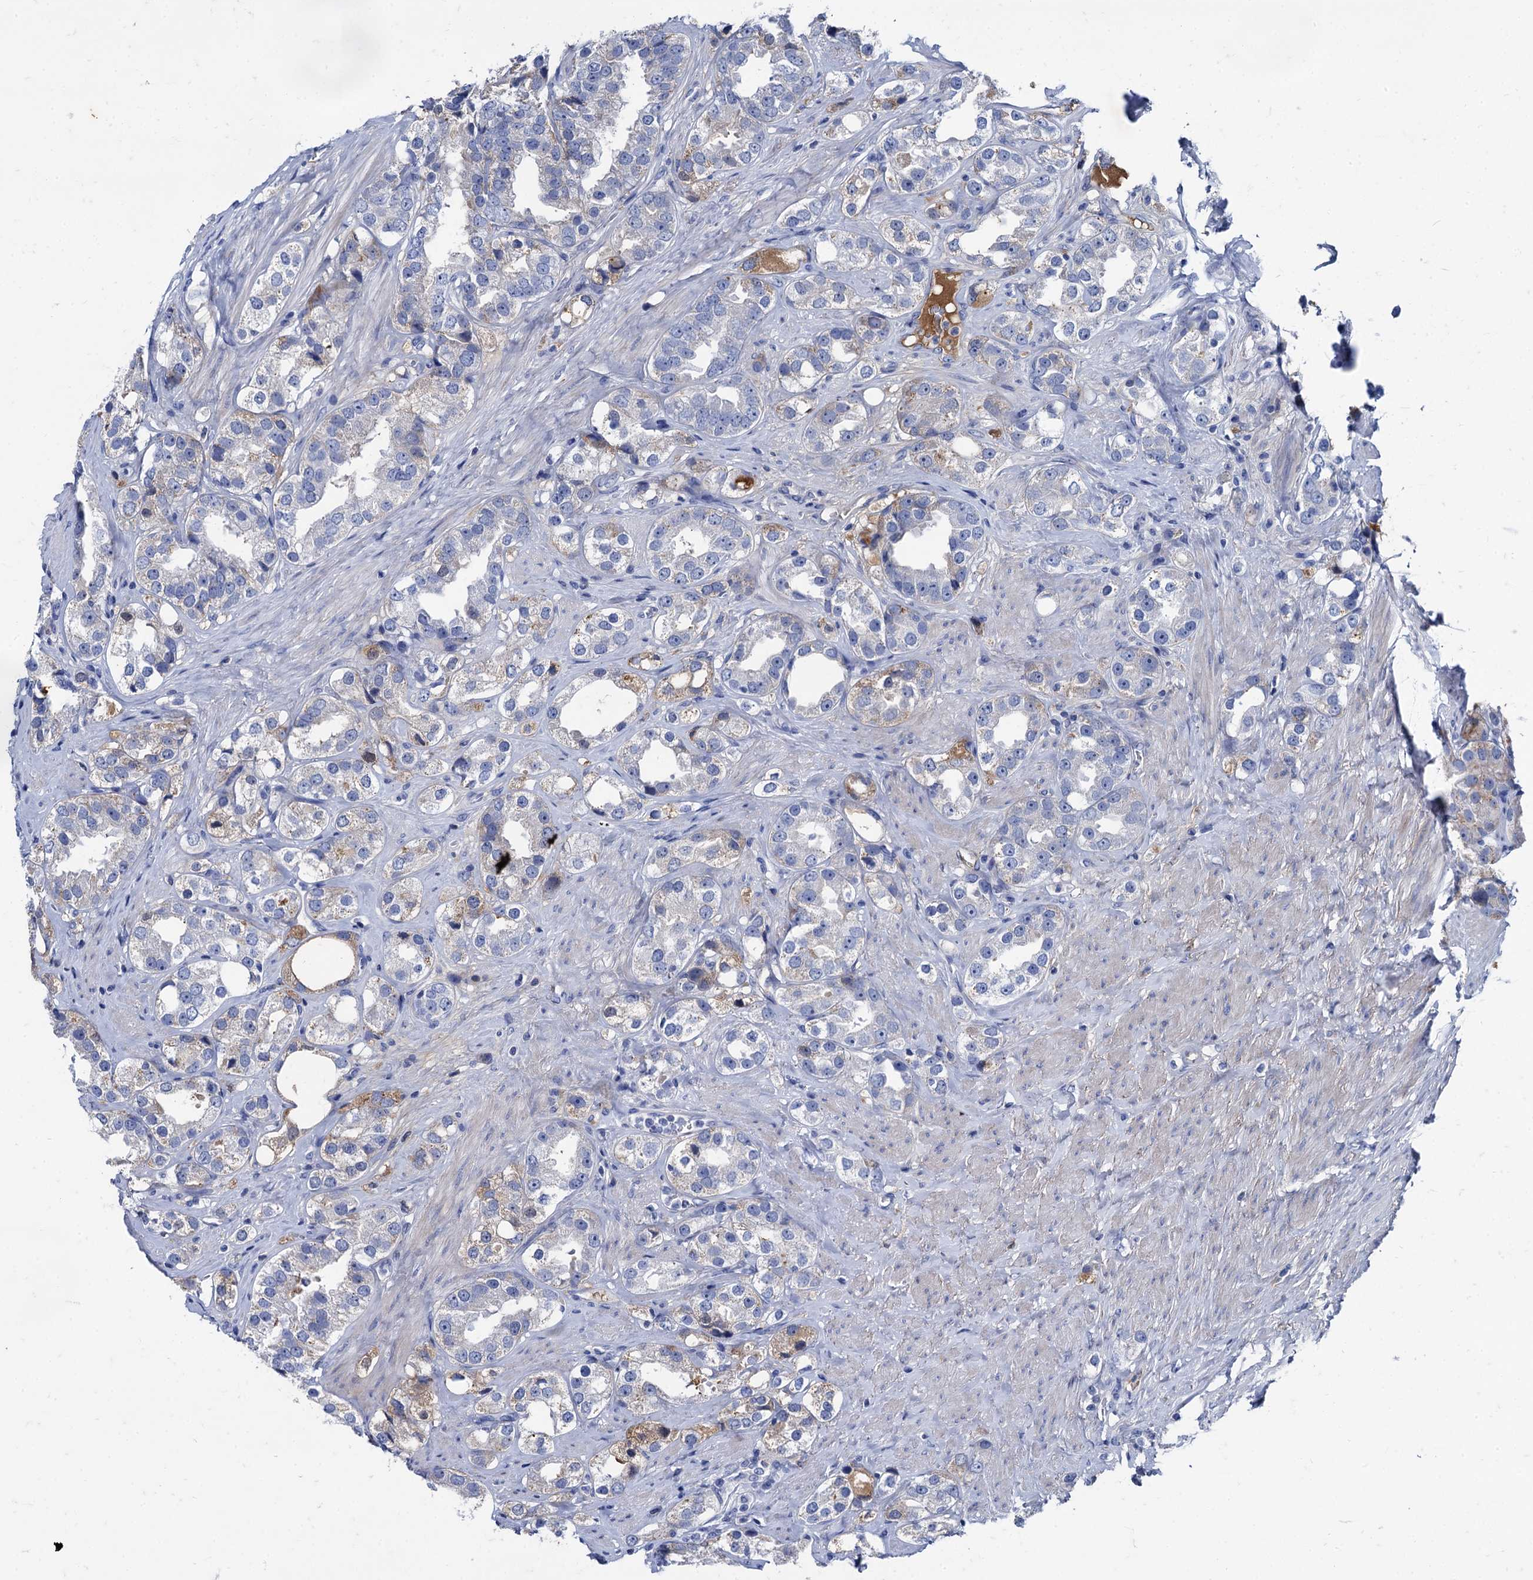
{"staining": {"intensity": "weak", "quantity": "<25%", "location": "cytoplasmic/membranous"}, "tissue": "prostate cancer", "cell_type": "Tumor cells", "image_type": "cancer", "snomed": [{"axis": "morphology", "description": "Adenocarcinoma, High grade"}, {"axis": "topography", "description": "Prostate"}], "caption": "DAB immunohistochemical staining of human adenocarcinoma (high-grade) (prostate) demonstrates no significant staining in tumor cells.", "gene": "TMEM72", "patient": {"sex": "male", "age": 60}}